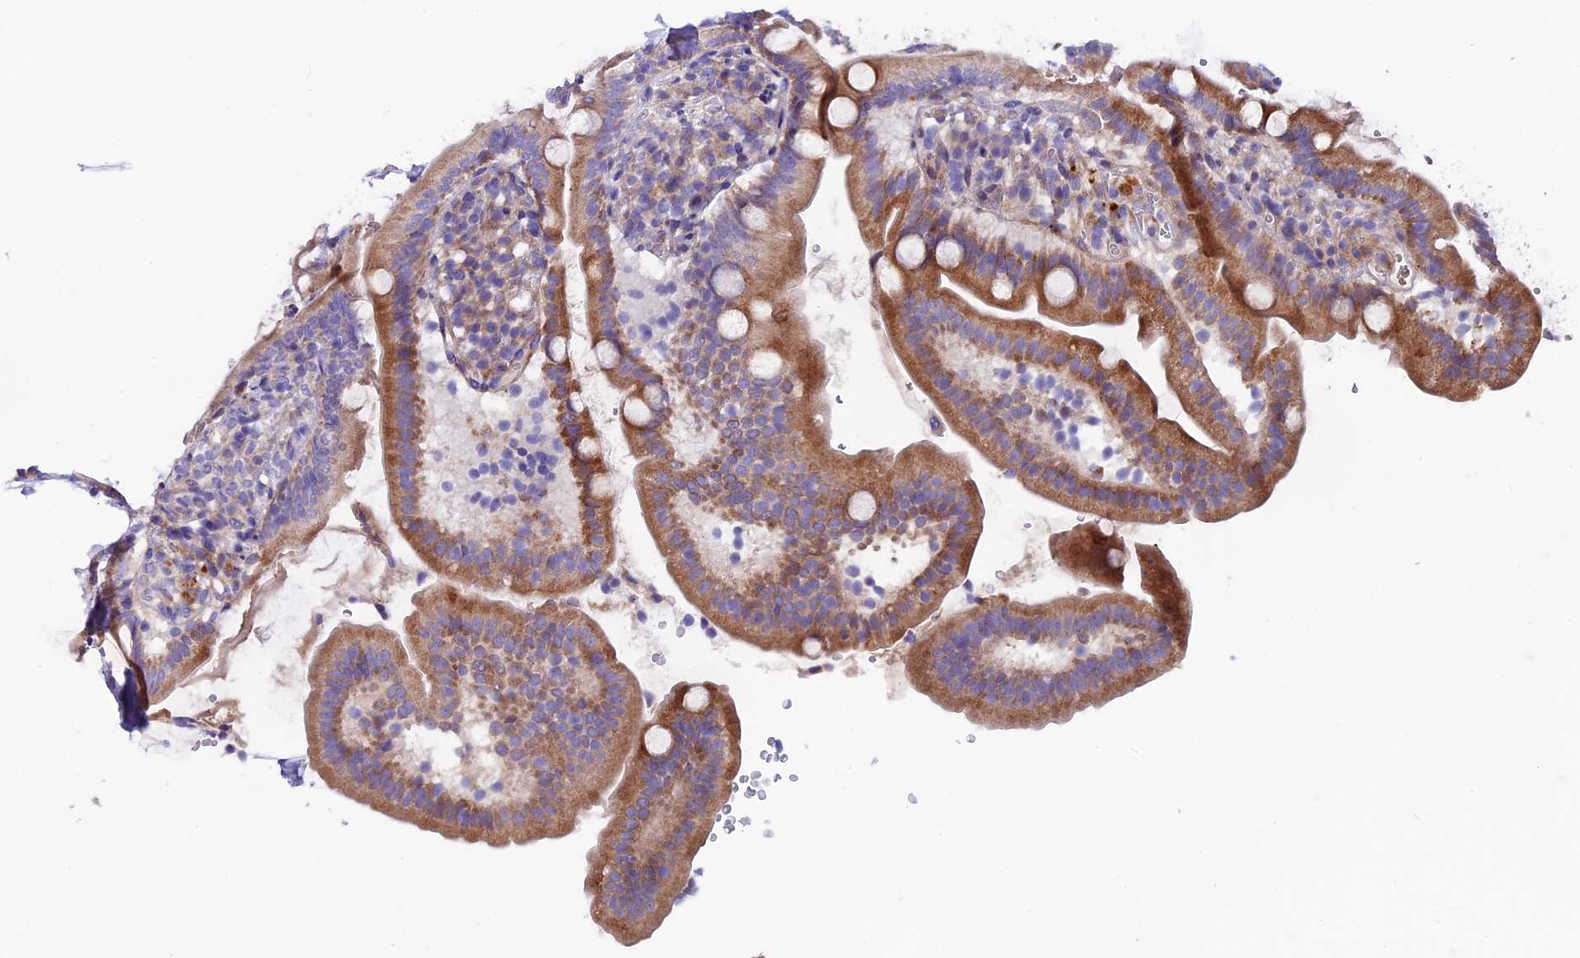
{"staining": {"intensity": "moderate", "quantity": ">75%", "location": "cytoplasmic/membranous"}, "tissue": "duodenum", "cell_type": "Glandular cells", "image_type": "normal", "snomed": [{"axis": "morphology", "description": "Normal tissue, NOS"}, {"axis": "topography", "description": "Duodenum"}], "caption": "Protein positivity by immunohistochemistry (IHC) reveals moderate cytoplasmic/membranous positivity in about >75% of glandular cells in unremarkable duodenum.", "gene": "PIGU", "patient": {"sex": "female", "age": 67}}